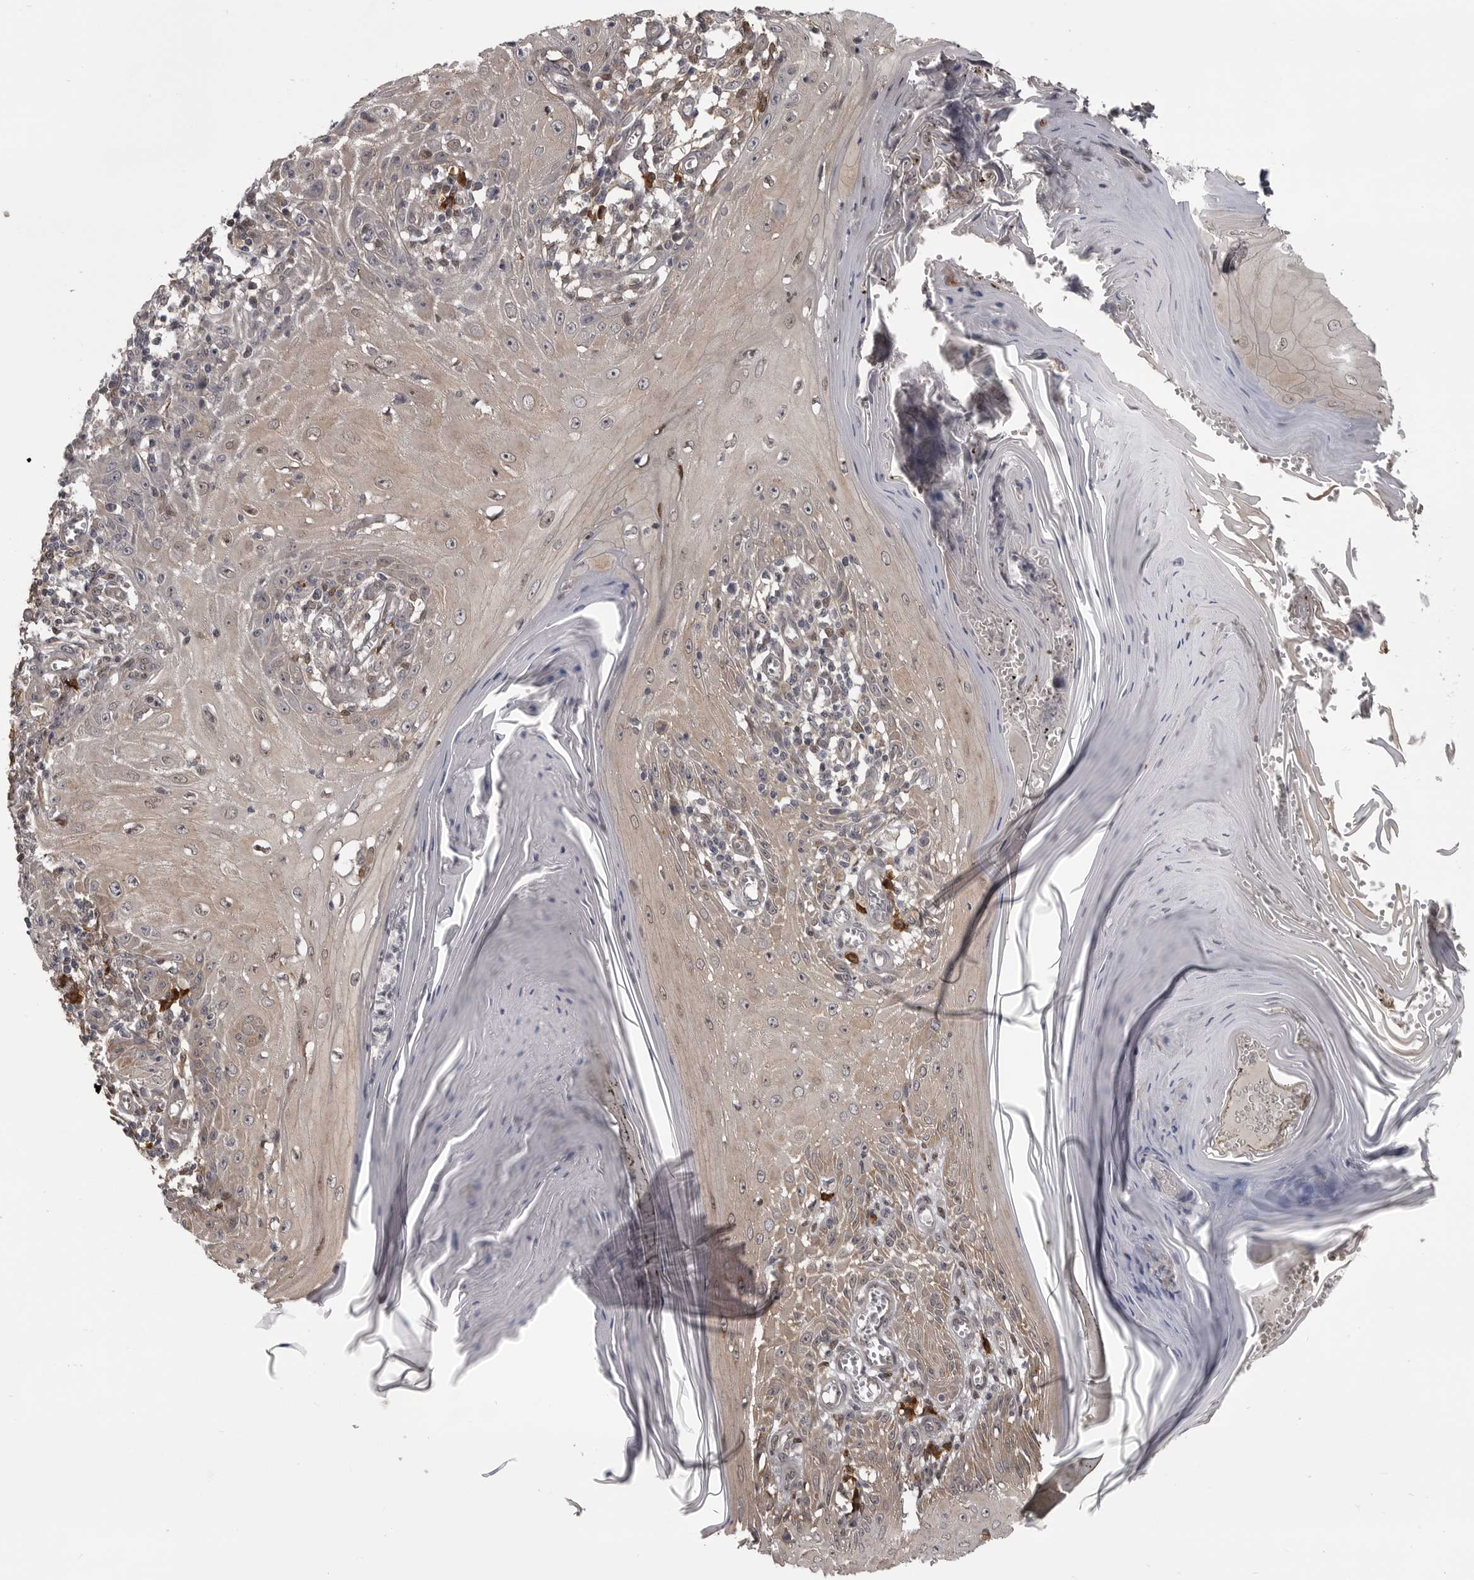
{"staining": {"intensity": "weak", "quantity": "25%-75%", "location": "cytoplasmic/membranous"}, "tissue": "skin cancer", "cell_type": "Tumor cells", "image_type": "cancer", "snomed": [{"axis": "morphology", "description": "Squamous cell carcinoma, NOS"}, {"axis": "topography", "description": "Skin"}], "caption": "There is low levels of weak cytoplasmic/membranous expression in tumor cells of skin cancer (squamous cell carcinoma), as demonstrated by immunohistochemical staining (brown color).", "gene": "SNX16", "patient": {"sex": "female", "age": 73}}